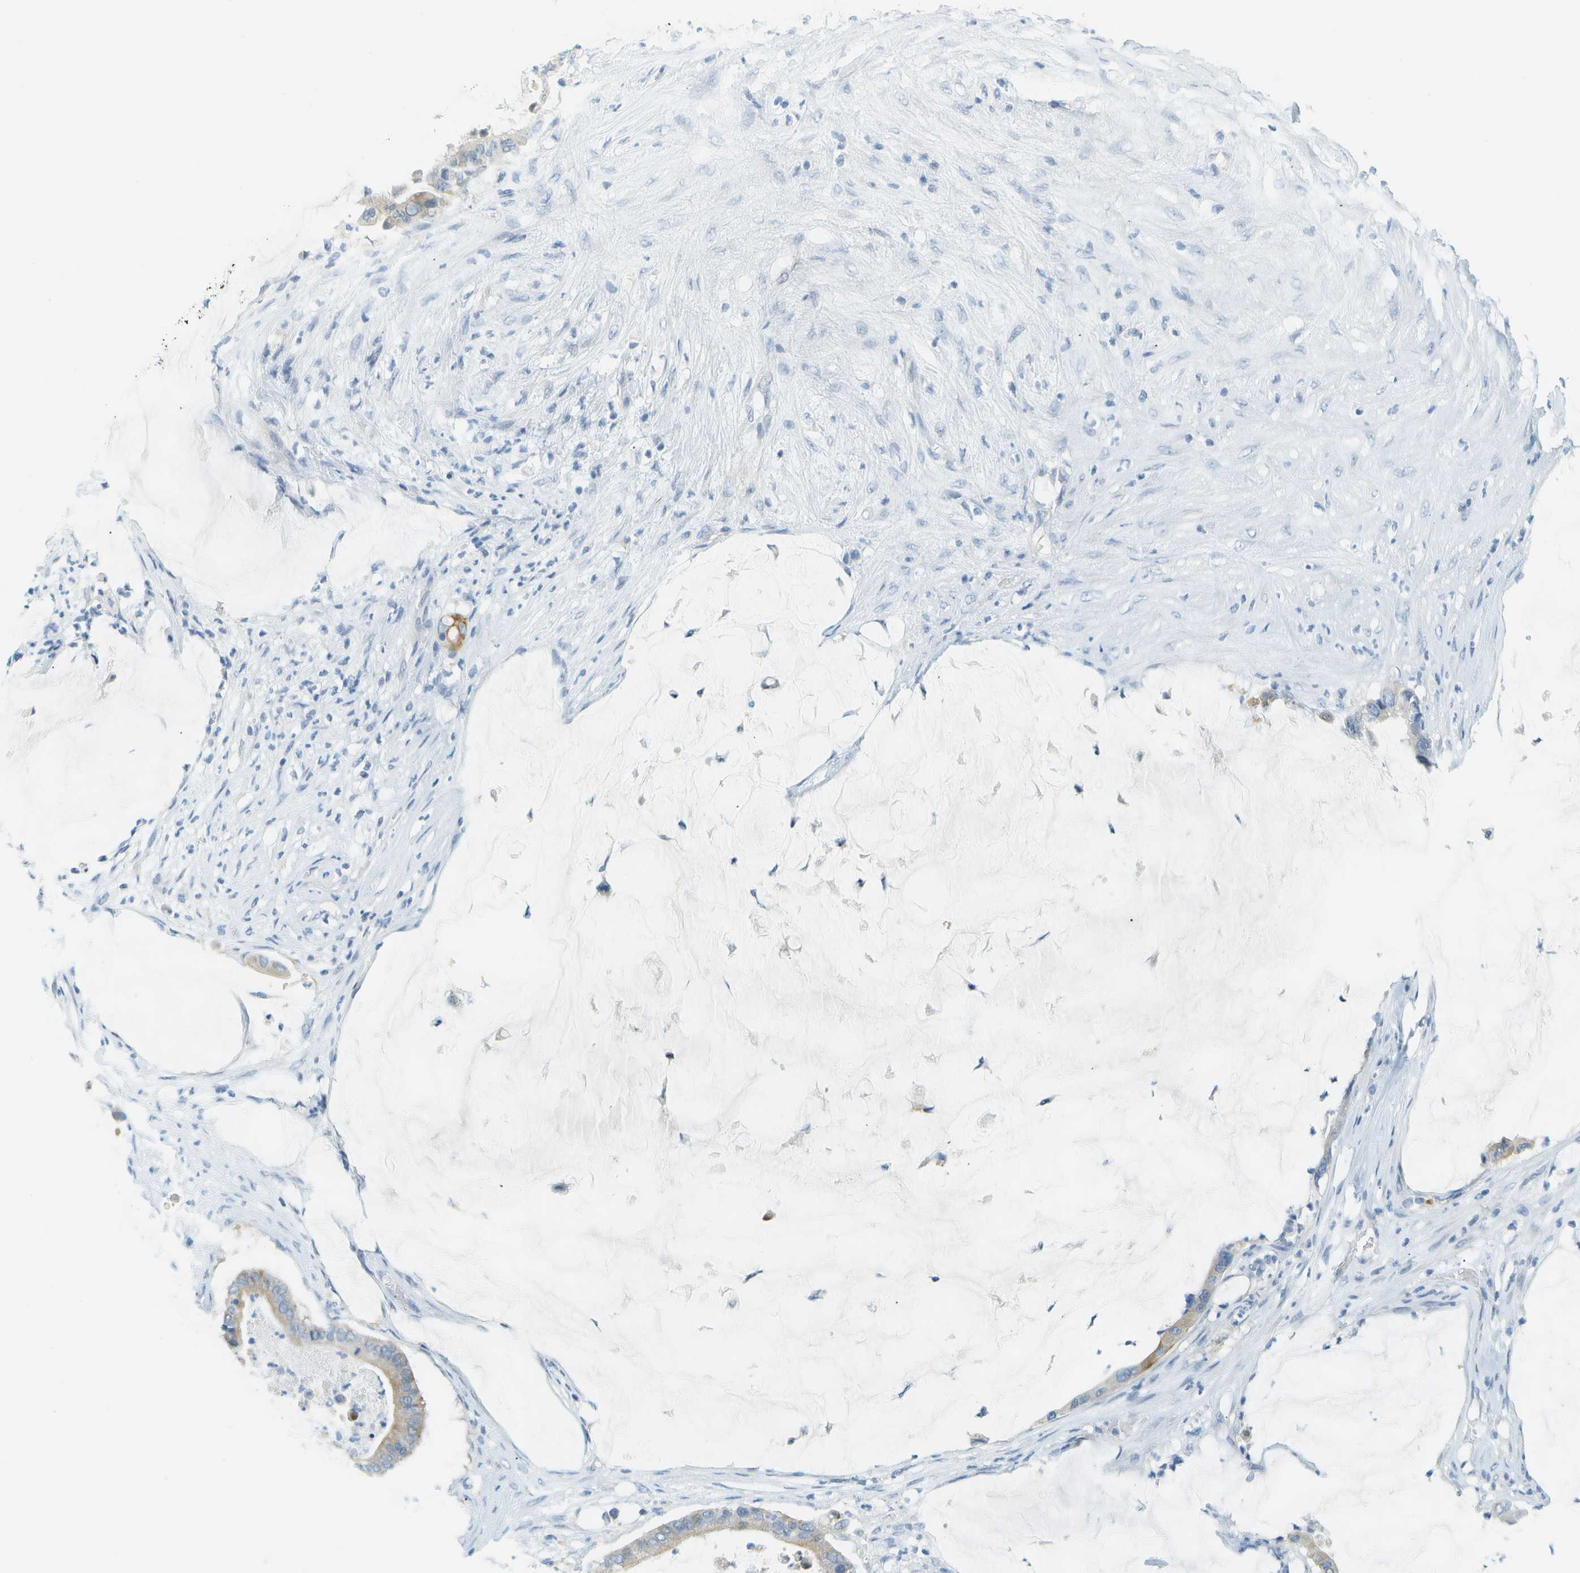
{"staining": {"intensity": "moderate", "quantity": "25%-75%", "location": "cytoplasmic/membranous"}, "tissue": "pancreatic cancer", "cell_type": "Tumor cells", "image_type": "cancer", "snomed": [{"axis": "morphology", "description": "Adenocarcinoma, NOS"}, {"axis": "topography", "description": "Pancreas"}], "caption": "There is medium levels of moderate cytoplasmic/membranous expression in tumor cells of adenocarcinoma (pancreatic), as demonstrated by immunohistochemical staining (brown color).", "gene": "SMYD5", "patient": {"sex": "male", "age": 41}}